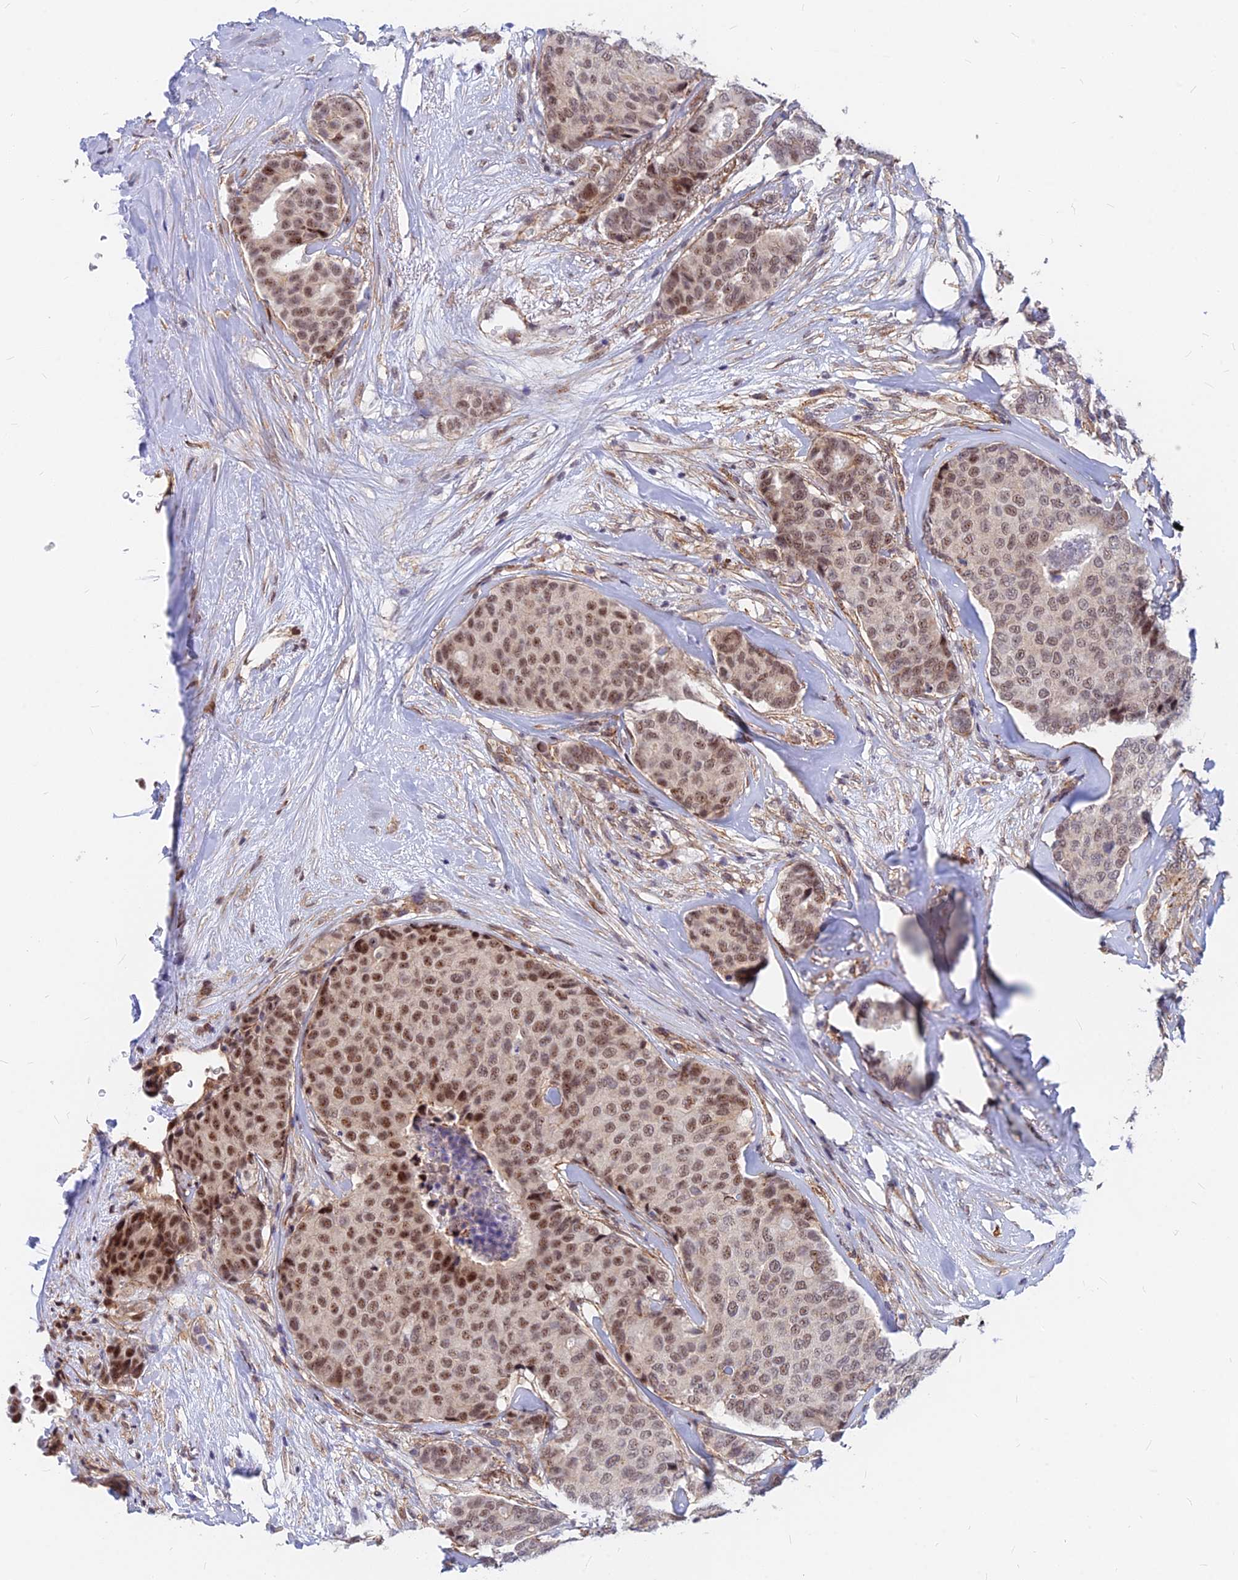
{"staining": {"intensity": "moderate", "quantity": ">75%", "location": "nuclear"}, "tissue": "breast cancer", "cell_type": "Tumor cells", "image_type": "cancer", "snomed": [{"axis": "morphology", "description": "Duct carcinoma"}, {"axis": "topography", "description": "Breast"}], "caption": "Breast invasive ductal carcinoma tissue displays moderate nuclear staining in approximately >75% of tumor cells, visualized by immunohistochemistry.", "gene": "VSTM2L", "patient": {"sex": "female", "age": 75}}